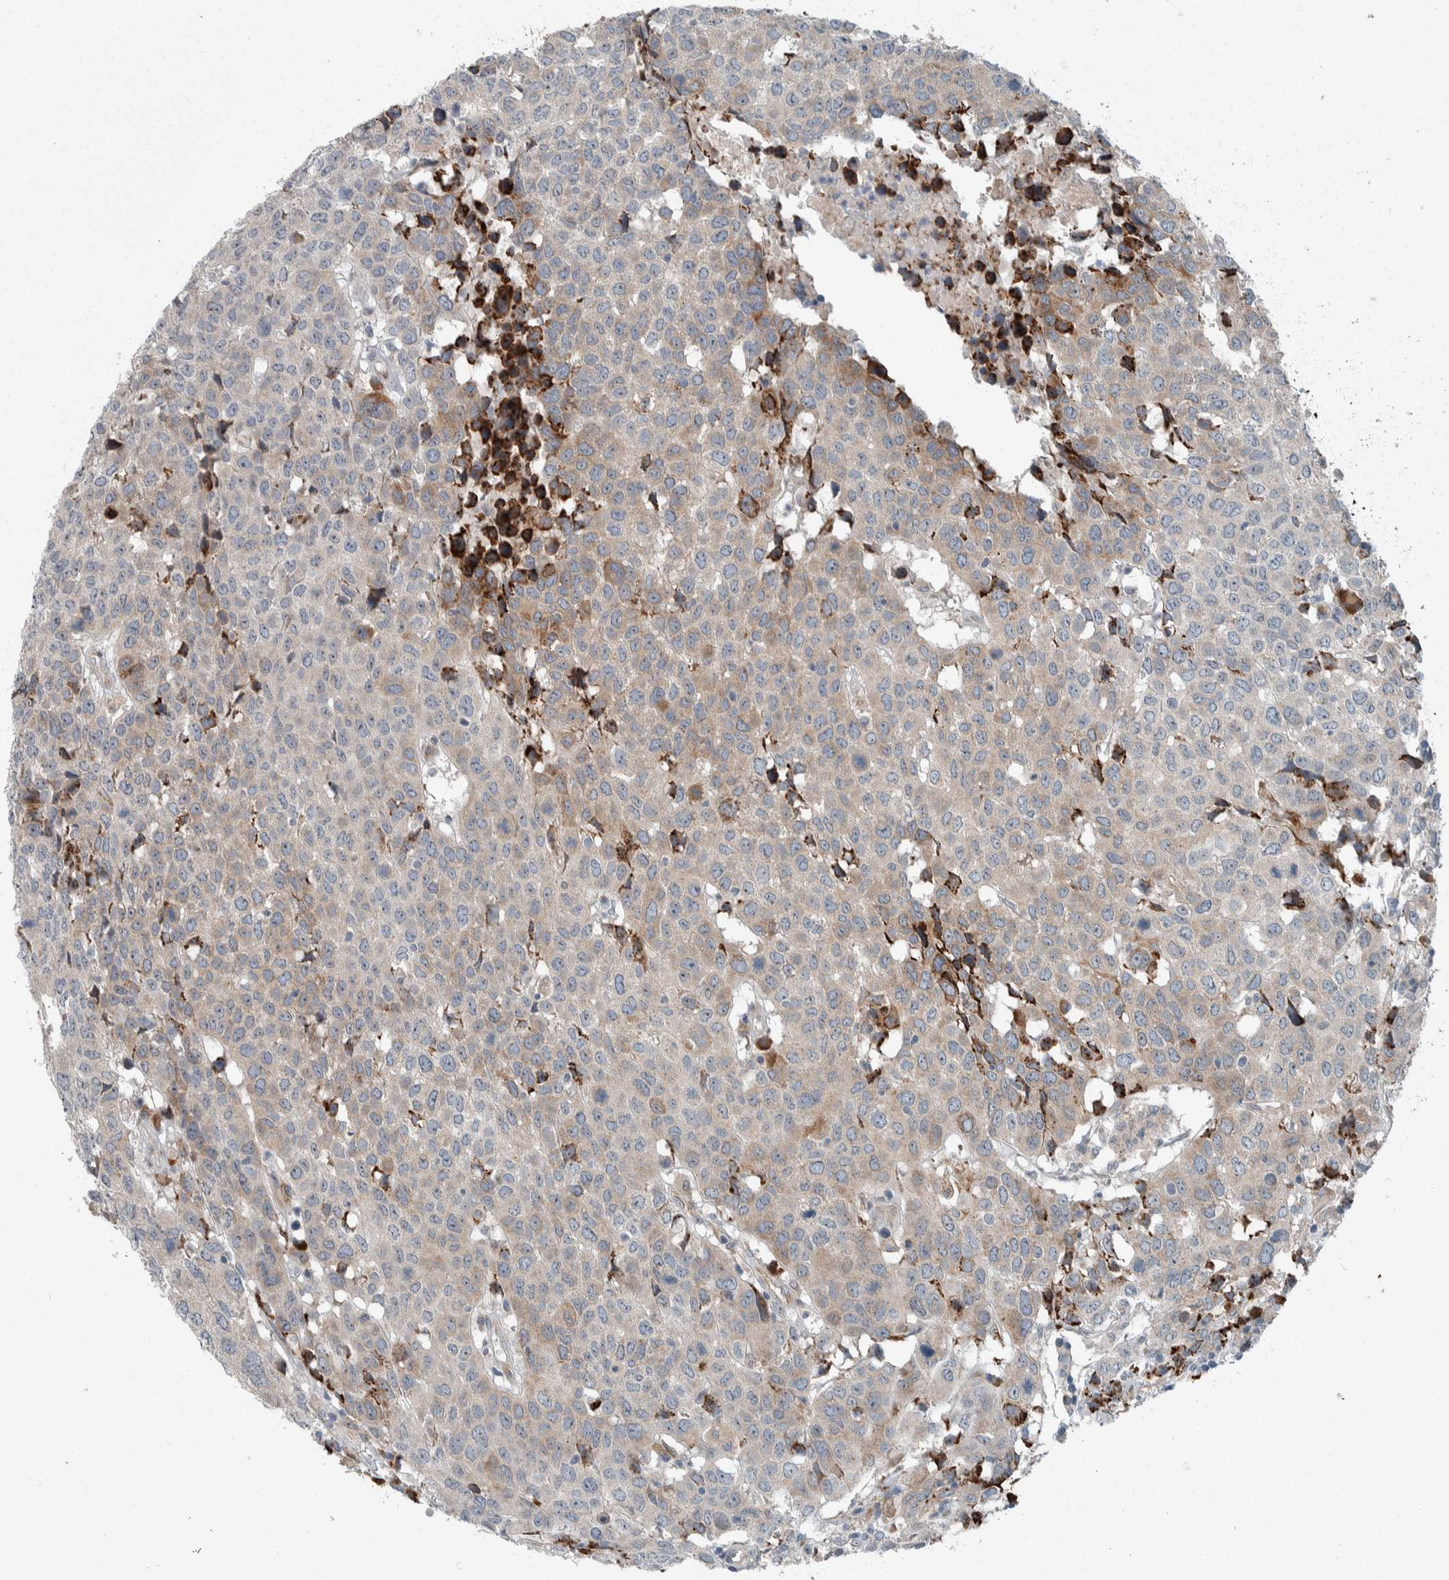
{"staining": {"intensity": "negative", "quantity": "none", "location": "none"}, "tissue": "head and neck cancer", "cell_type": "Tumor cells", "image_type": "cancer", "snomed": [{"axis": "morphology", "description": "Squamous cell carcinoma, NOS"}, {"axis": "topography", "description": "Head-Neck"}], "caption": "Tumor cells are negative for protein expression in human head and neck cancer.", "gene": "USP25", "patient": {"sex": "male", "age": 66}}